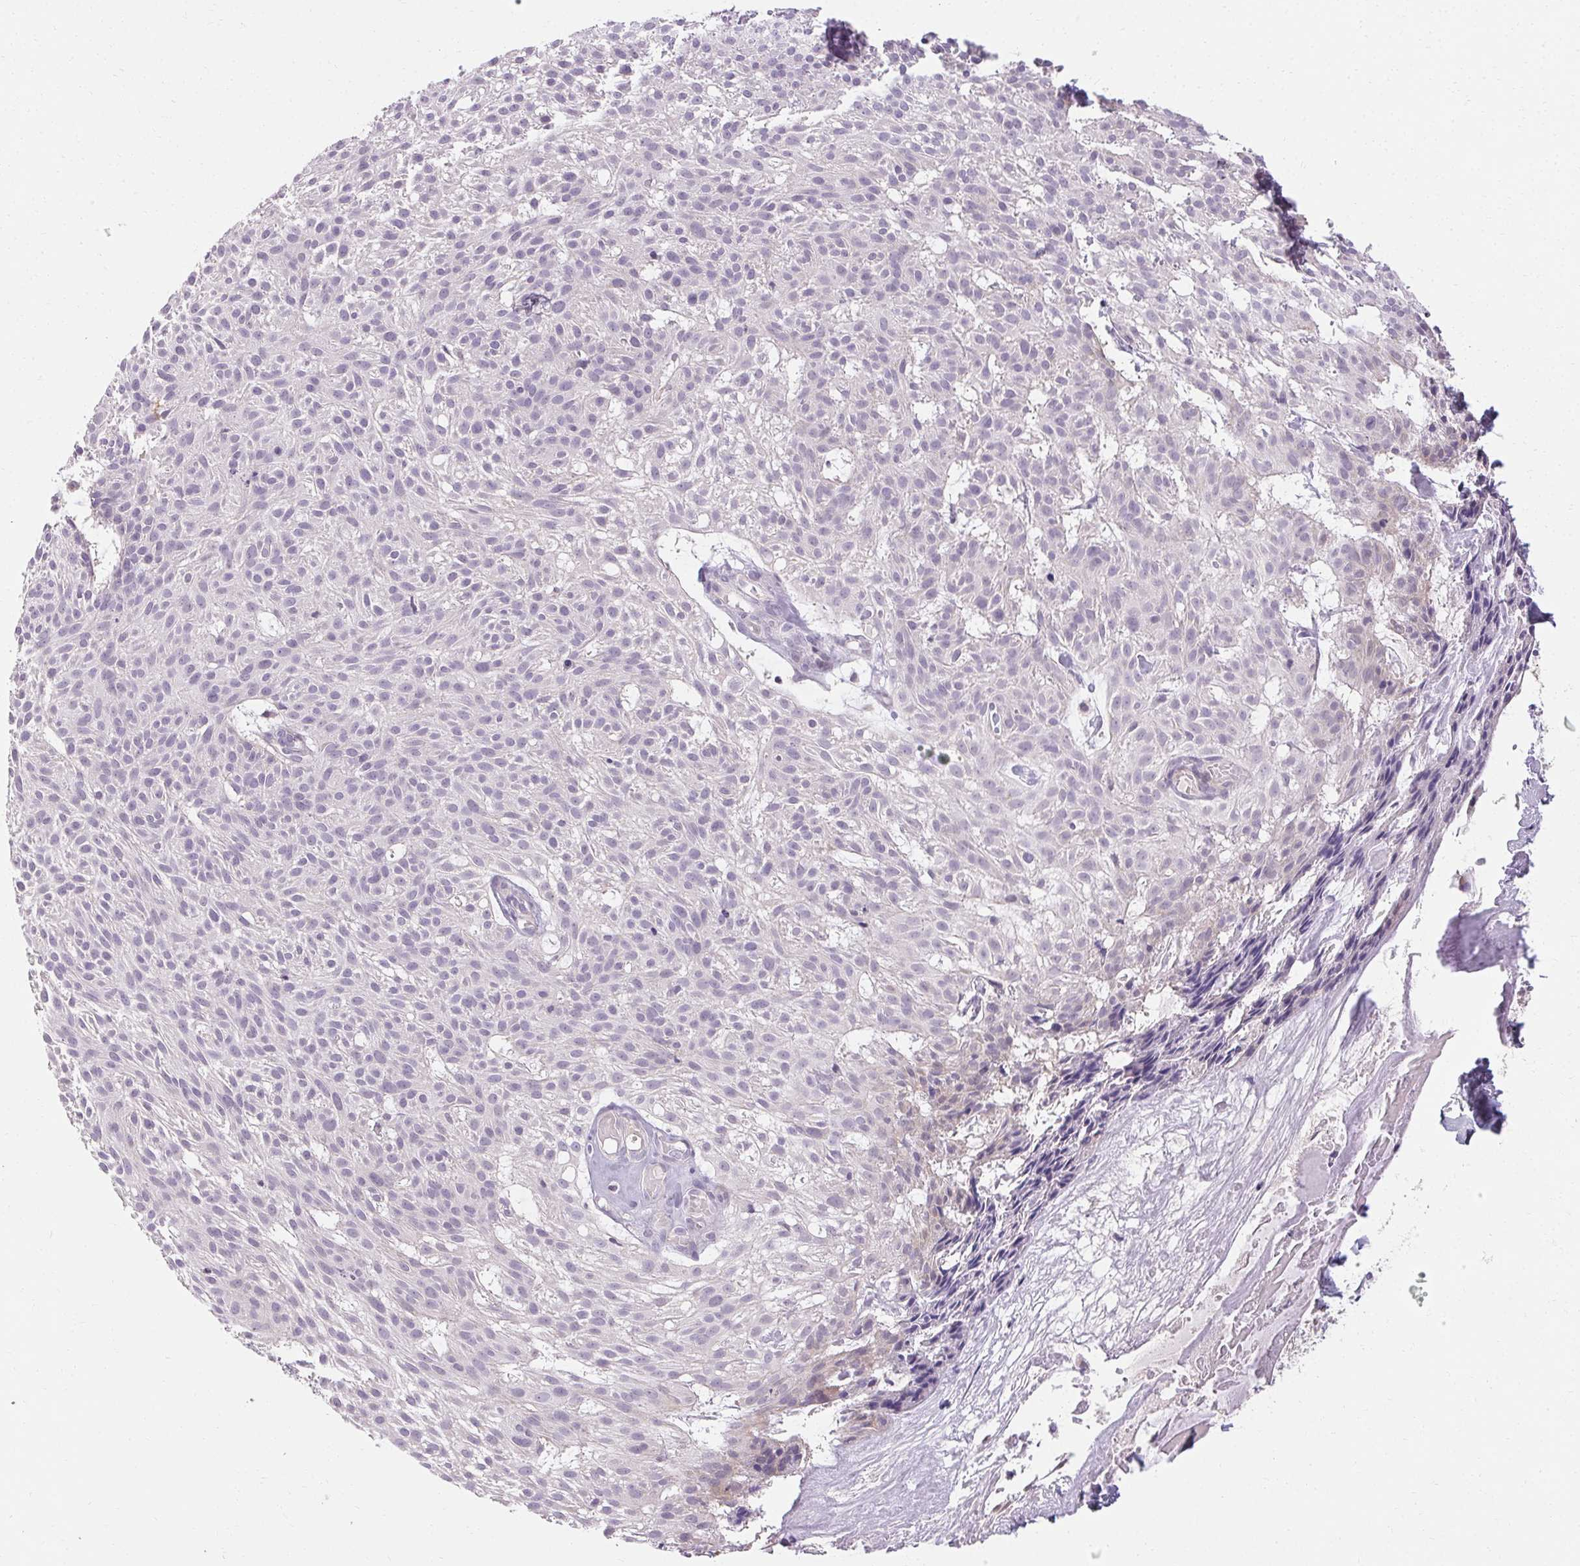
{"staining": {"intensity": "negative", "quantity": "none", "location": "none"}, "tissue": "skin cancer", "cell_type": "Tumor cells", "image_type": "cancer", "snomed": [{"axis": "morphology", "description": "Basal cell carcinoma"}, {"axis": "topography", "description": "Skin"}], "caption": "This is an IHC image of skin cancer (basal cell carcinoma). There is no expression in tumor cells.", "gene": "TMEM52B", "patient": {"sex": "female", "age": 78}}